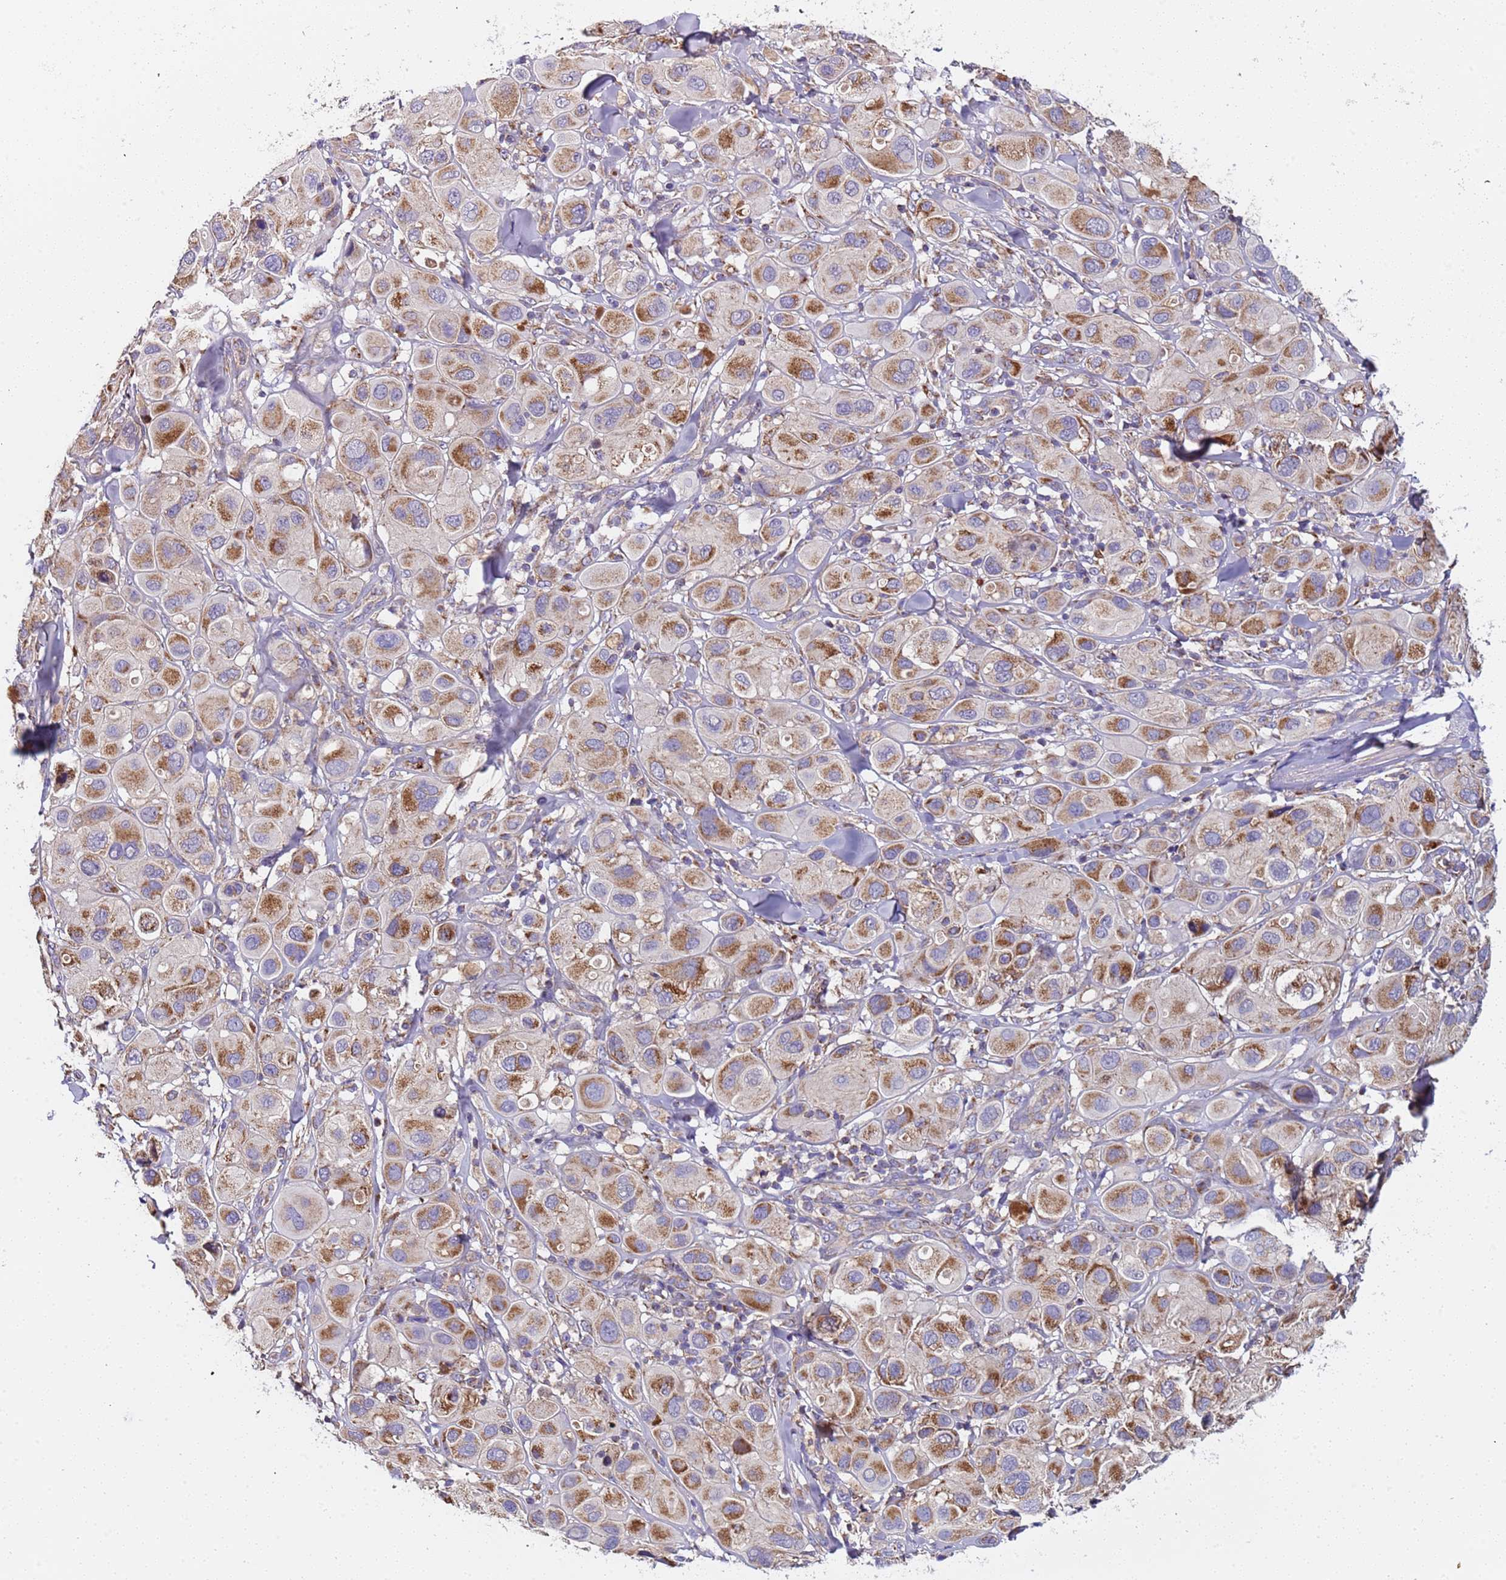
{"staining": {"intensity": "moderate", "quantity": ">75%", "location": "cytoplasmic/membranous"}, "tissue": "melanoma", "cell_type": "Tumor cells", "image_type": "cancer", "snomed": [{"axis": "morphology", "description": "Malignant melanoma, Metastatic site"}, {"axis": "topography", "description": "Skin"}], "caption": "A photomicrograph of human malignant melanoma (metastatic site) stained for a protein exhibits moderate cytoplasmic/membranous brown staining in tumor cells. (IHC, brightfield microscopy, high magnification).", "gene": "TMEM126A", "patient": {"sex": "male", "age": 41}}